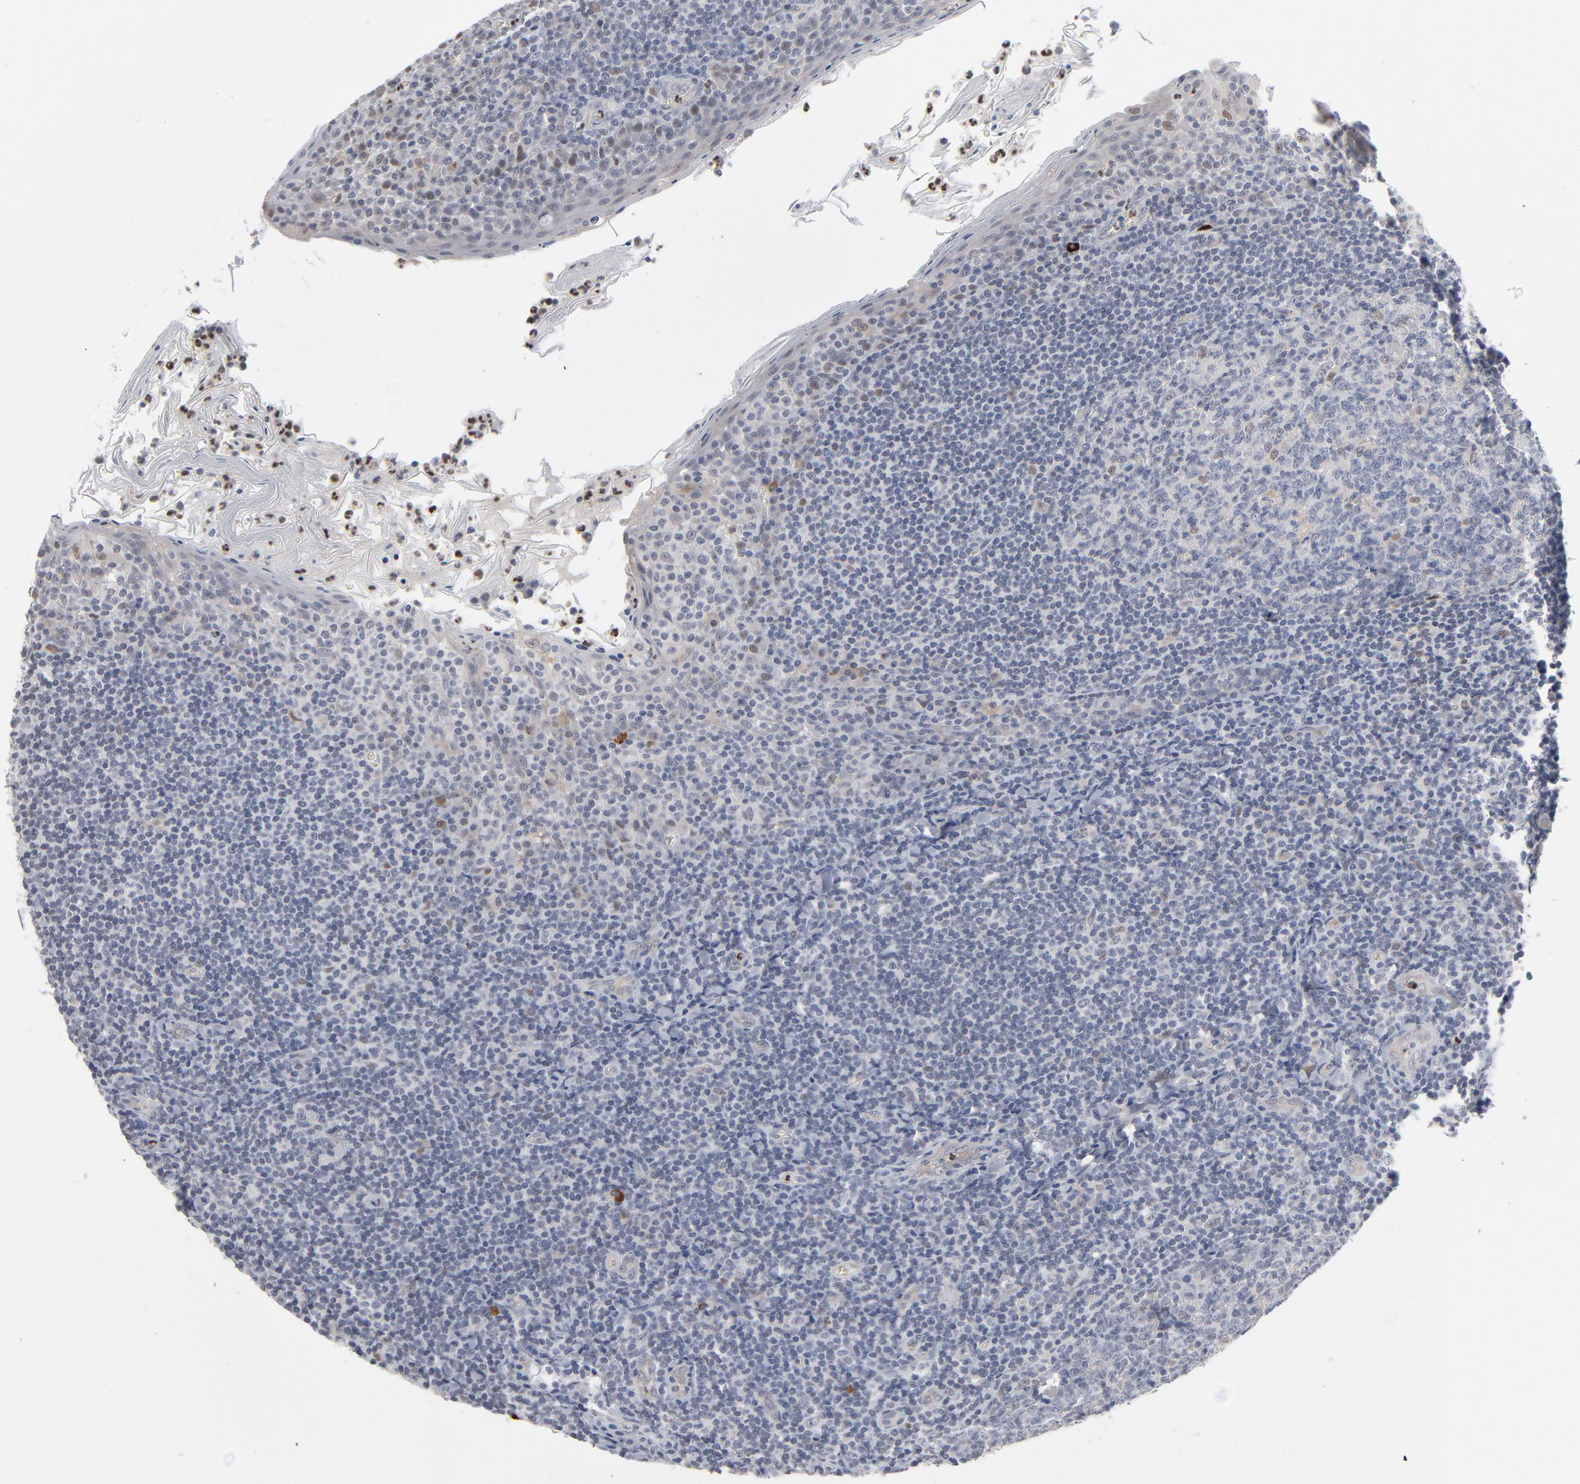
{"staining": {"intensity": "negative", "quantity": "none", "location": "none"}, "tissue": "tonsil", "cell_type": "Germinal center cells", "image_type": "normal", "snomed": [{"axis": "morphology", "description": "Normal tissue, NOS"}, {"axis": "topography", "description": "Tonsil"}], "caption": "A high-resolution image shows immunohistochemistry staining of unremarkable tonsil, which displays no significant expression in germinal center cells.", "gene": "FOXN2", "patient": {"sex": "male", "age": 31}}